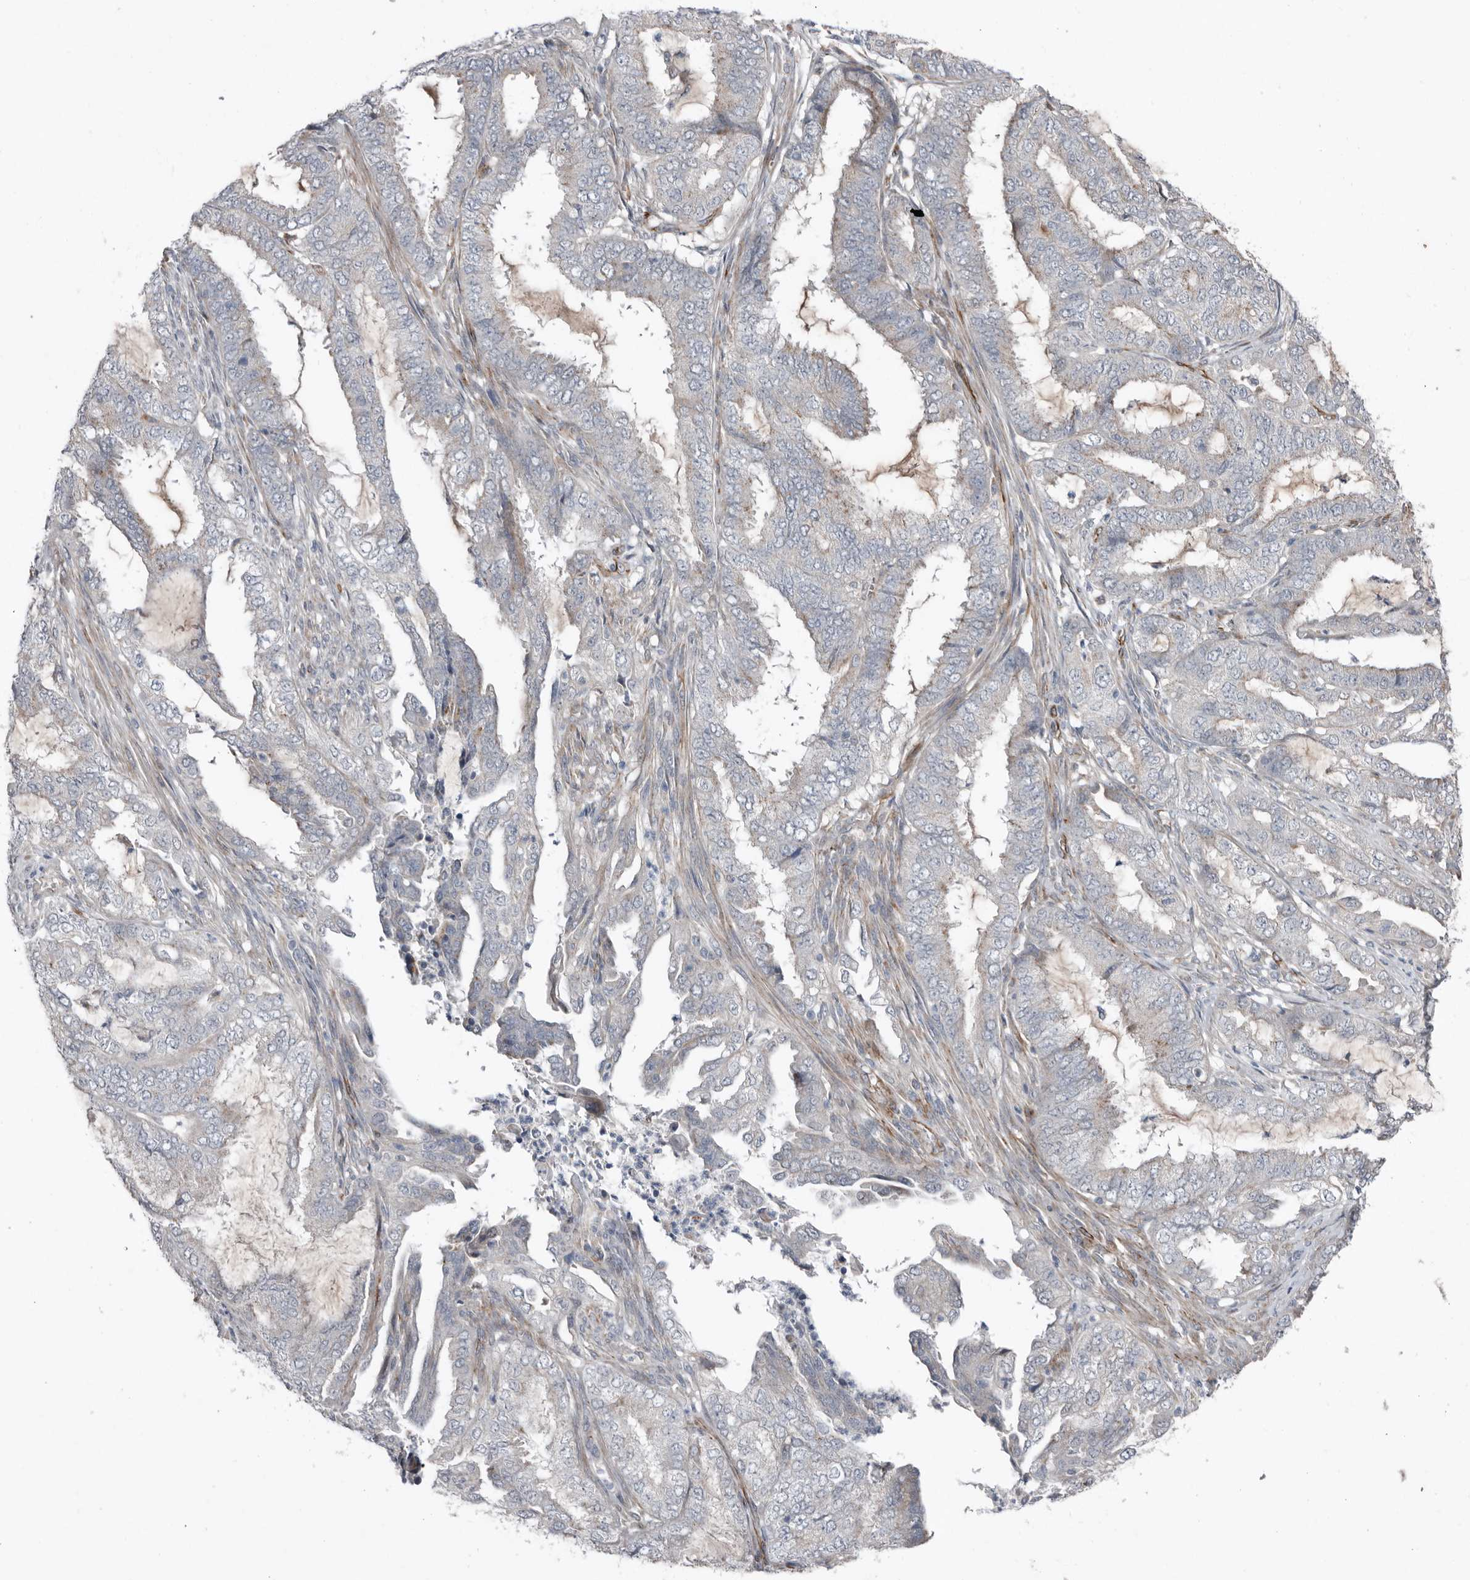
{"staining": {"intensity": "negative", "quantity": "none", "location": "none"}, "tissue": "endometrial cancer", "cell_type": "Tumor cells", "image_type": "cancer", "snomed": [{"axis": "morphology", "description": "Adenocarcinoma, NOS"}, {"axis": "topography", "description": "Endometrium"}], "caption": "High power microscopy photomicrograph of an immunohistochemistry (IHC) photomicrograph of endometrial cancer, revealing no significant expression in tumor cells.", "gene": "RANBP17", "patient": {"sex": "female", "age": 51}}